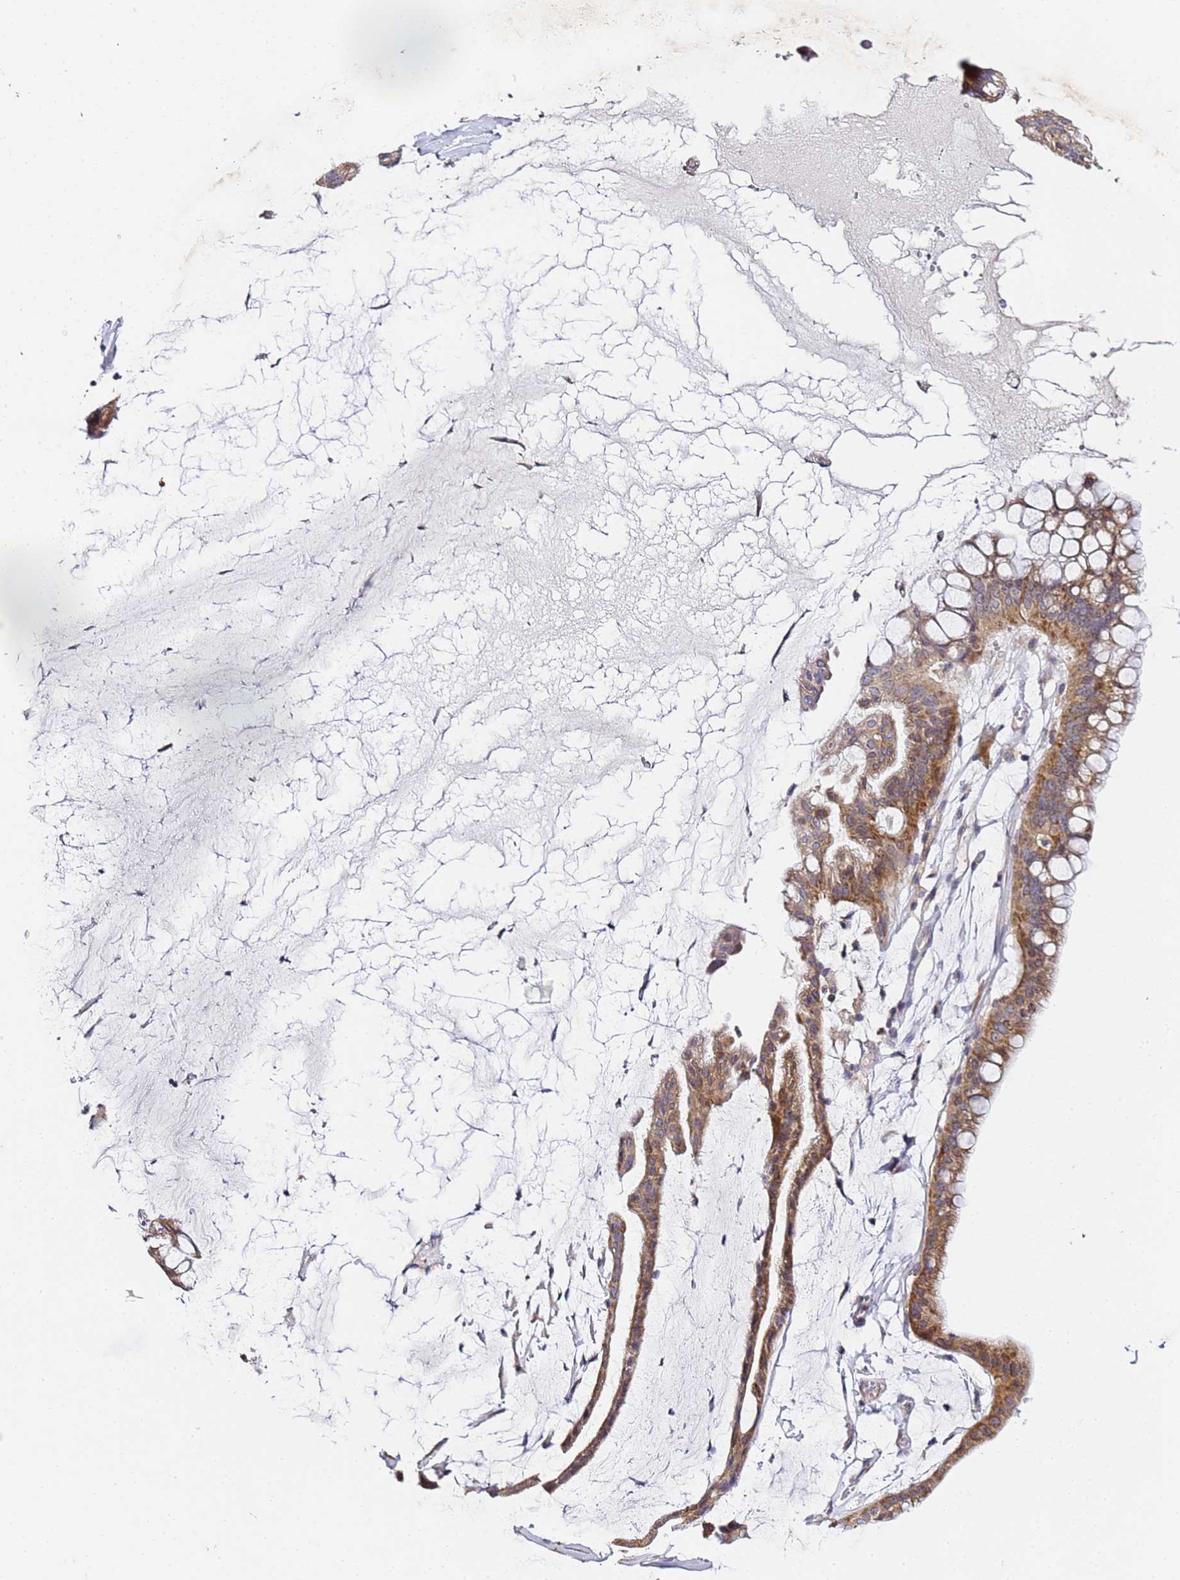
{"staining": {"intensity": "moderate", "quantity": ">75%", "location": "cytoplasmic/membranous"}, "tissue": "ovarian cancer", "cell_type": "Tumor cells", "image_type": "cancer", "snomed": [{"axis": "morphology", "description": "Cystadenocarcinoma, mucinous, NOS"}, {"axis": "topography", "description": "Ovary"}], "caption": "This is an image of IHC staining of mucinous cystadenocarcinoma (ovarian), which shows moderate staining in the cytoplasmic/membranous of tumor cells.", "gene": "RPL13A", "patient": {"sex": "female", "age": 73}}